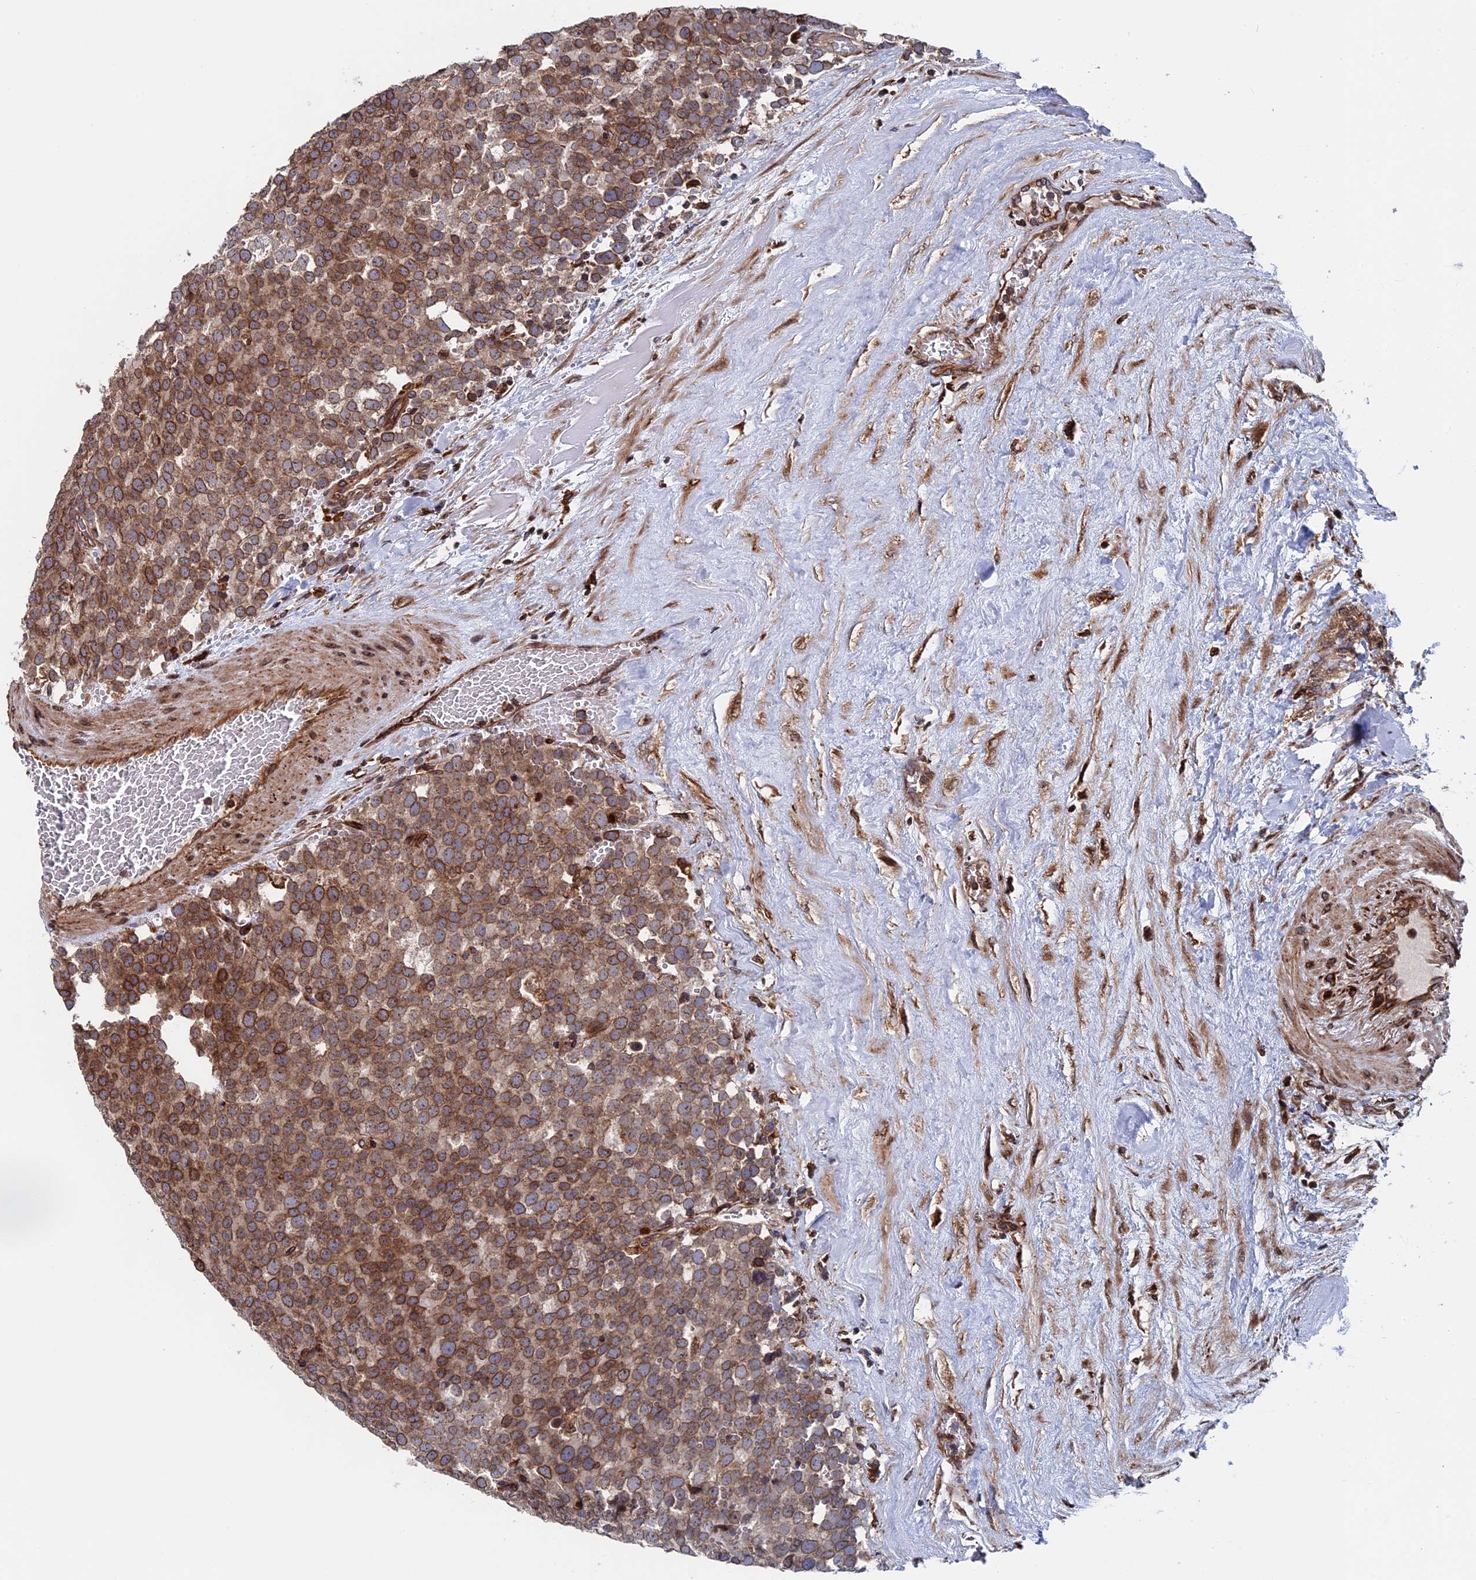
{"staining": {"intensity": "strong", "quantity": ">75%", "location": "cytoplasmic/membranous"}, "tissue": "testis cancer", "cell_type": "Tumor cells", "image_type": "cancer", "snomed": [{"axis": "morphology", "description": "Seminoma, NOS"}, {"axis": "topography", "description": "Testis"}], "caption": "Immunohistochemistry of human seminoma (testis) reveals high levels of strong cytoplasmic/membranous positivity in approximately >75% of tumor cells.", "gene": "RPUSD1", "patient": {"sex": "male", "age": 71}}